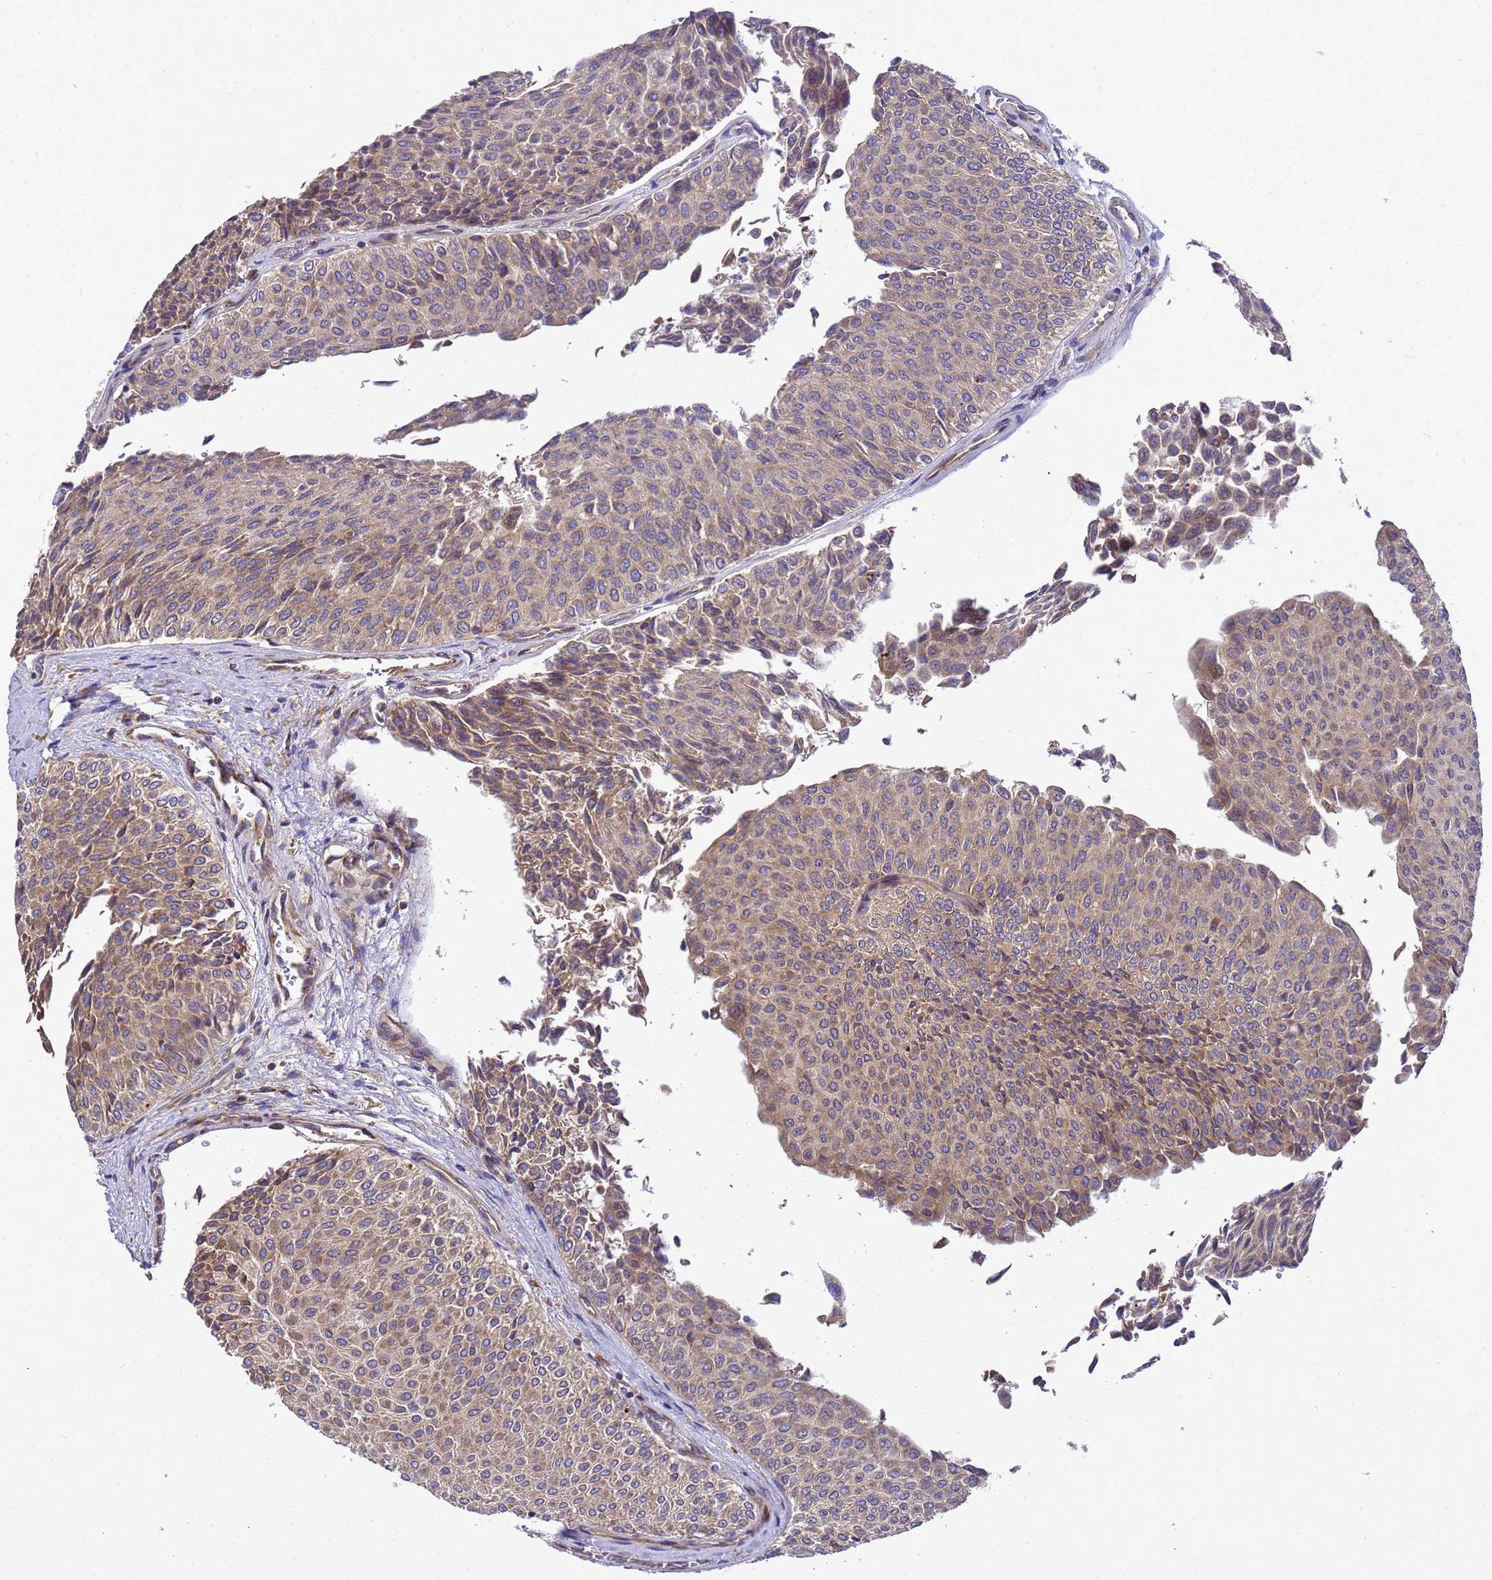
{"staining": {"intensity": "weak", "quantity": ">75%", "location": "cytoplasmic/membranous"}, "tissue": "urothelial cancer", "cell_type": "Tumor cells", "image_type": "cancer", "snomed": [{"axis": "morphology", "description": "Urothelial carcinoma, Low grade"}, {"axis": "topography", "description": "Urinary bladder"}], "caption": "A low amount of weak cytoplasmic/membranous staining is seen in about >75% of tumor cells in low-grade urothelial carcinoma tissue. (Stains: DAB (3,3'-diaminobenzidine) in brown, nuclei in blue, Microscopy: brightfield microscopy at high magnification).", "gene": "BECN1", "patient": {"sex": "male", "age": 78}}